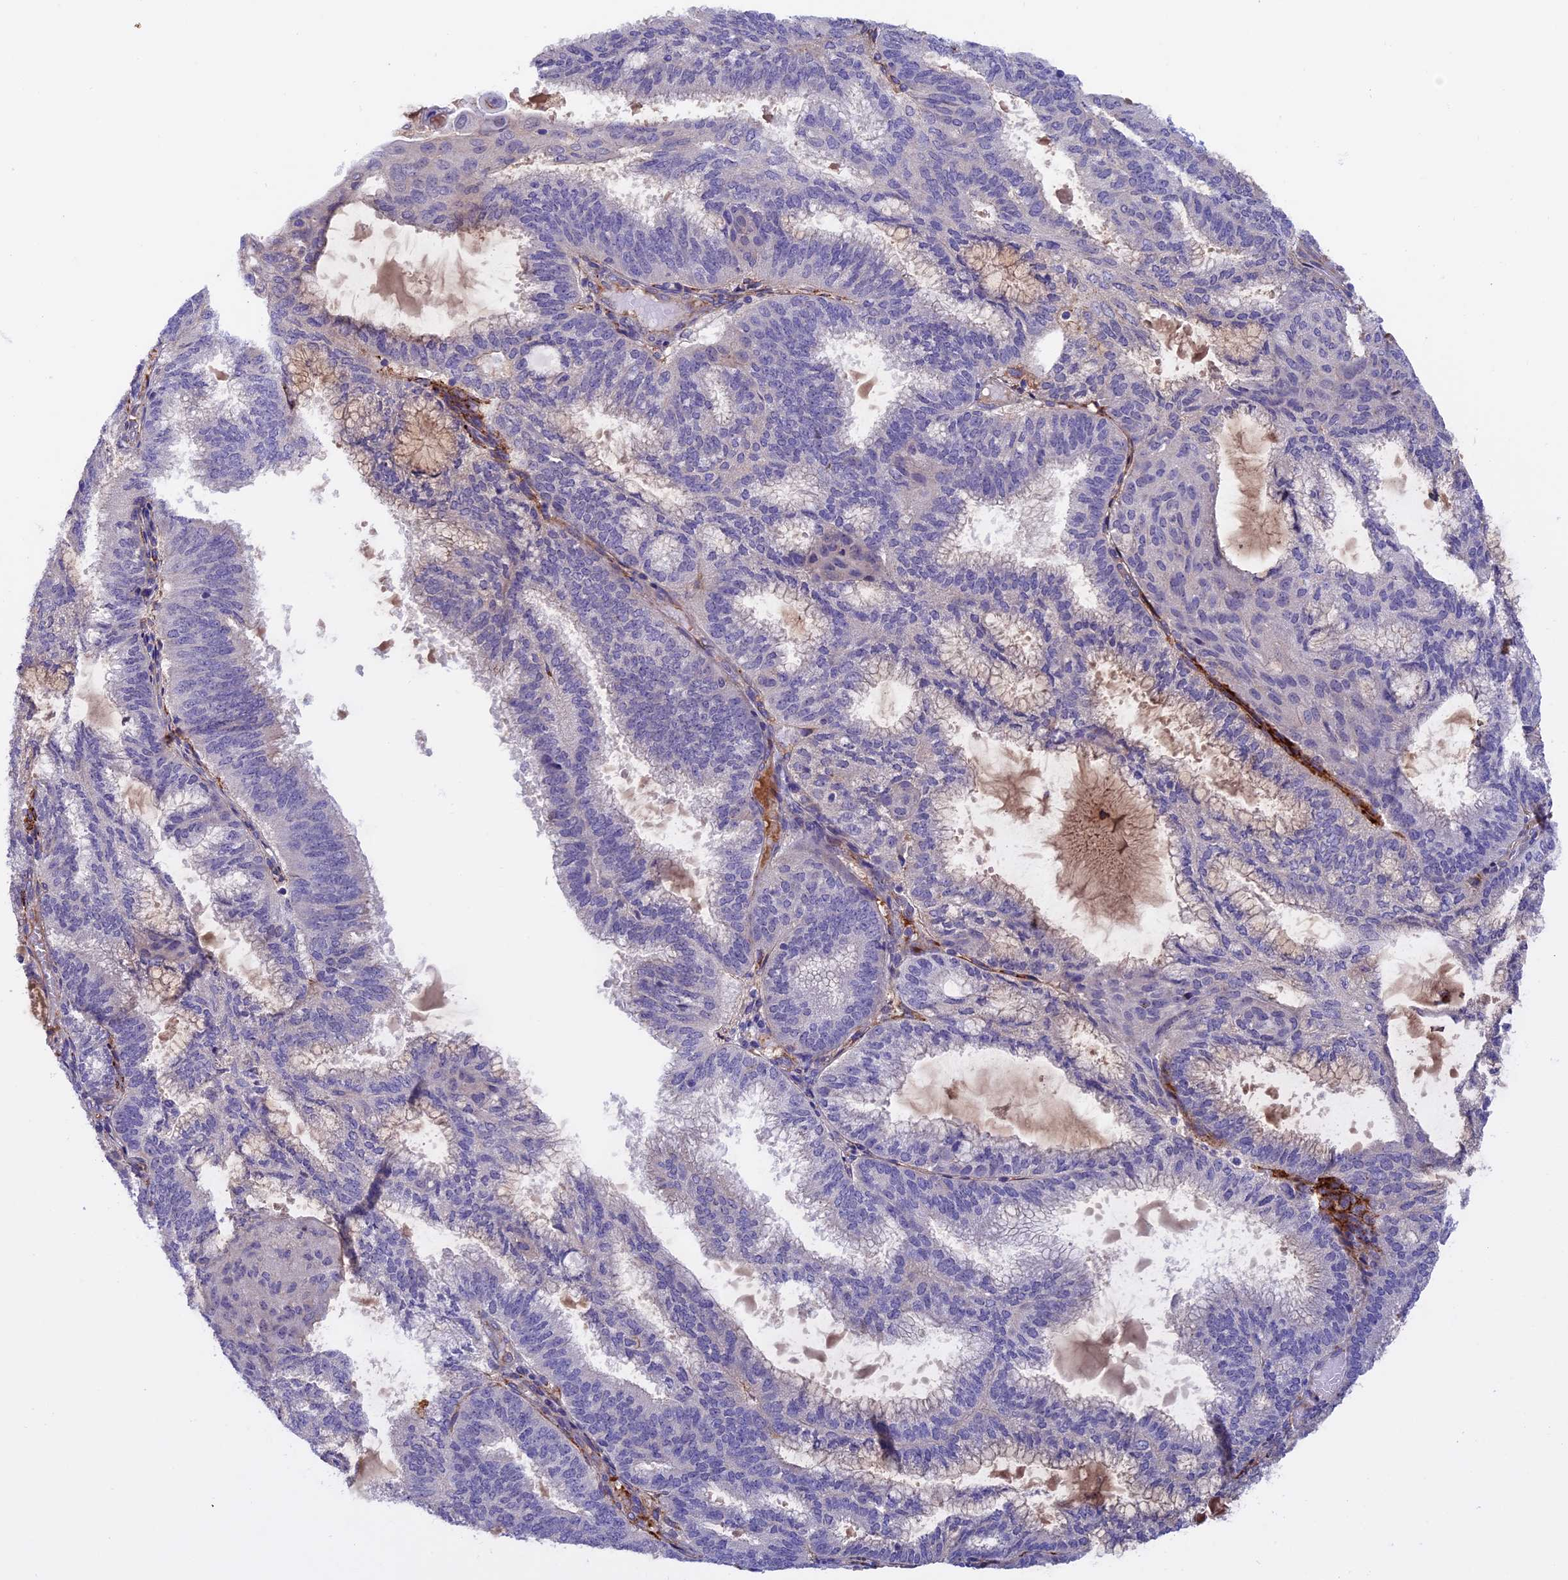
{"staining": {"intensity": "negative", "quantity": "none", "location": "none"}, "tissue": "endometrial cancer", "cell_type": "Tumor cells", "image_type": "cancer", "snomed": [{"axis": "morphology", "description": "Adenocarcinoma, NOS"}, {"axis": "topography", "description": "Endometrium"}], "caption": "This is an immunohistochemistry micrograph of human endometrial cancer (adenocarcinoma). There is no staining in tumor cells.", "gene": "COL4A3", "patient": {"sex": "female", "age": 49}}